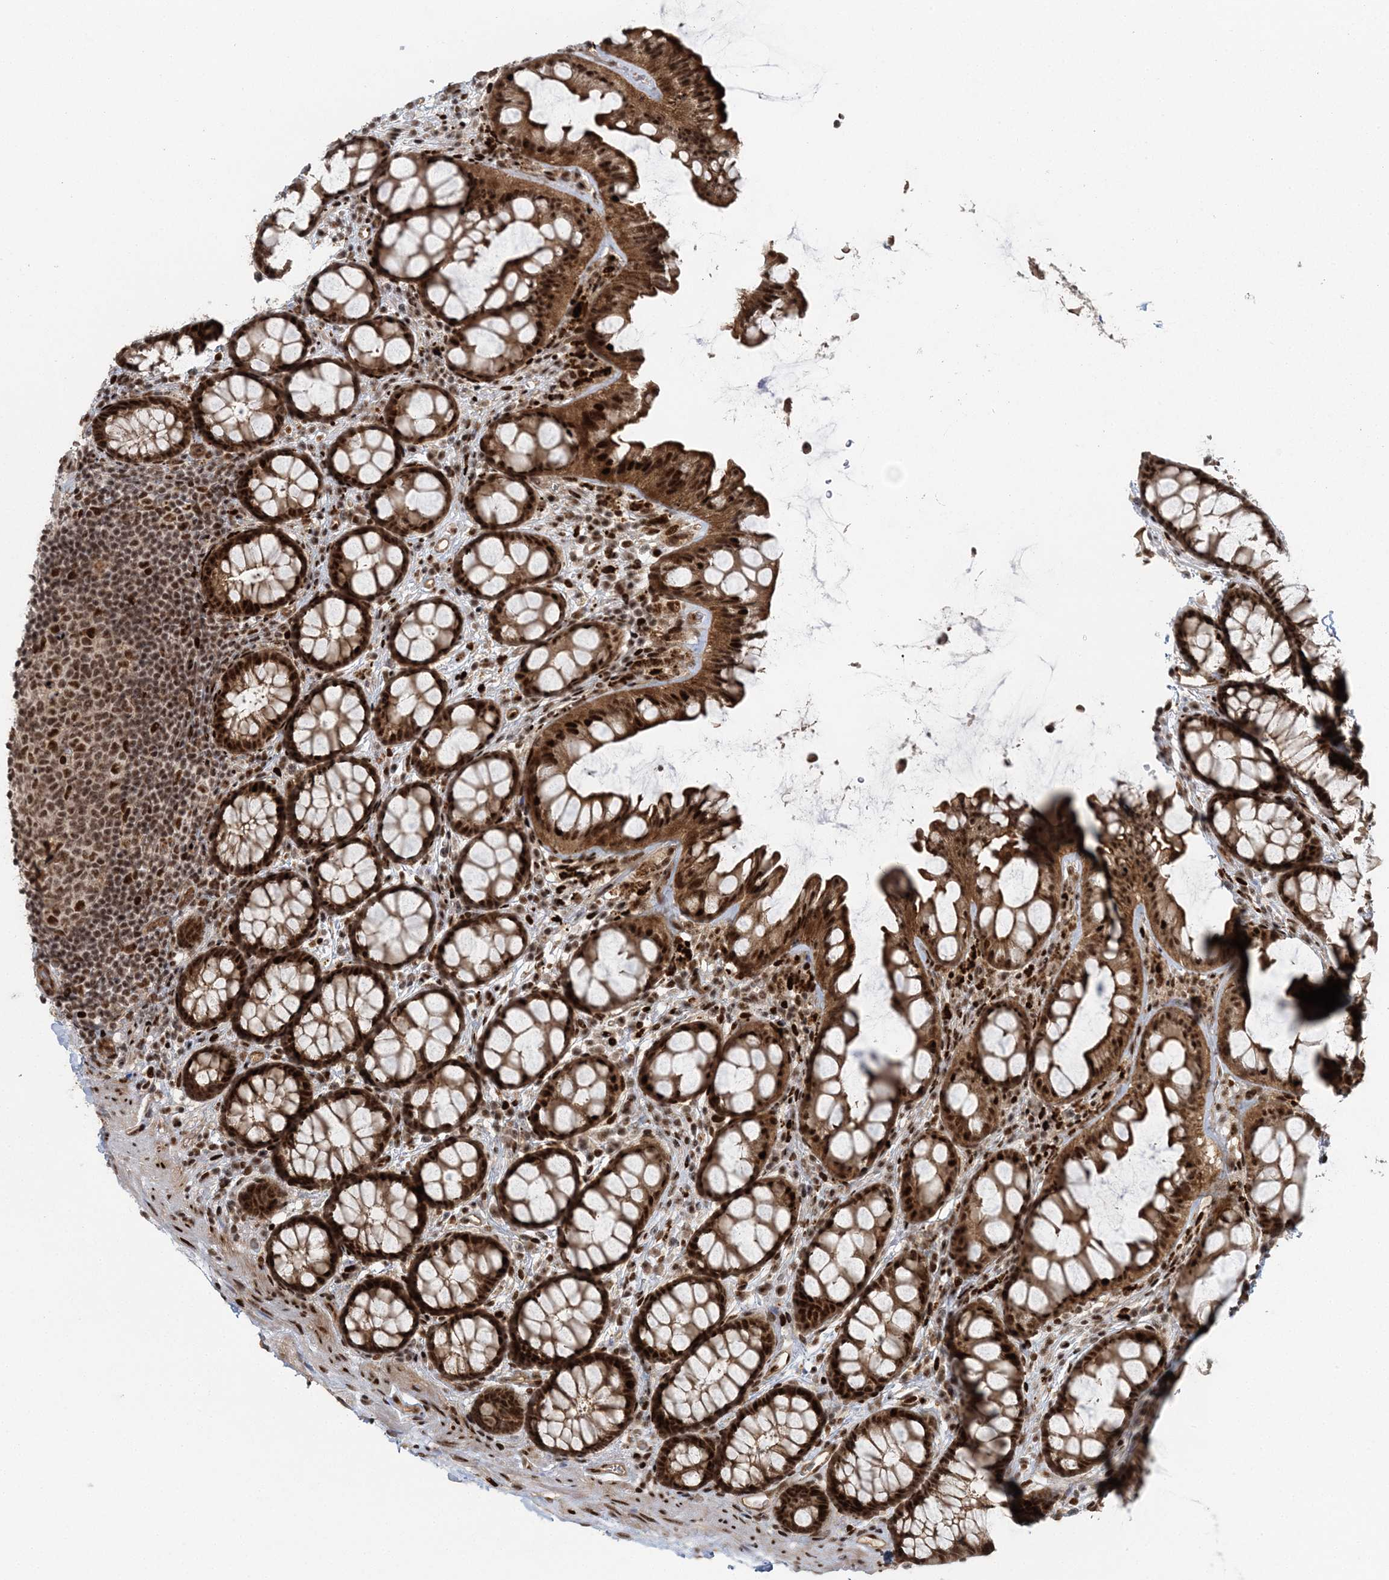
{"staining": {"intensity": "moderate", "quantity": ">75%", "location": "nuclear"}, "tissue": "colon", "cell_type": "Endothelial cells", "image_type": "normal", "snomed": [{"axis": "morphology", "description": "Normal tissue, NOS"}, {"axis": "topography", "description": "Colon"}], "caption": "High-magnification brightfield microscopy of unremarkable colon stained with DAB (brown) and counterstained with hematoxylin (blue). endothelial cells exhibit moderate nuclear staining is seen in about>75% of cells. (DAB = brown stain, brightfield microscopy at high magnification).", "gene": "CWC22", "patient": {"sex": "female", "age": 82}}